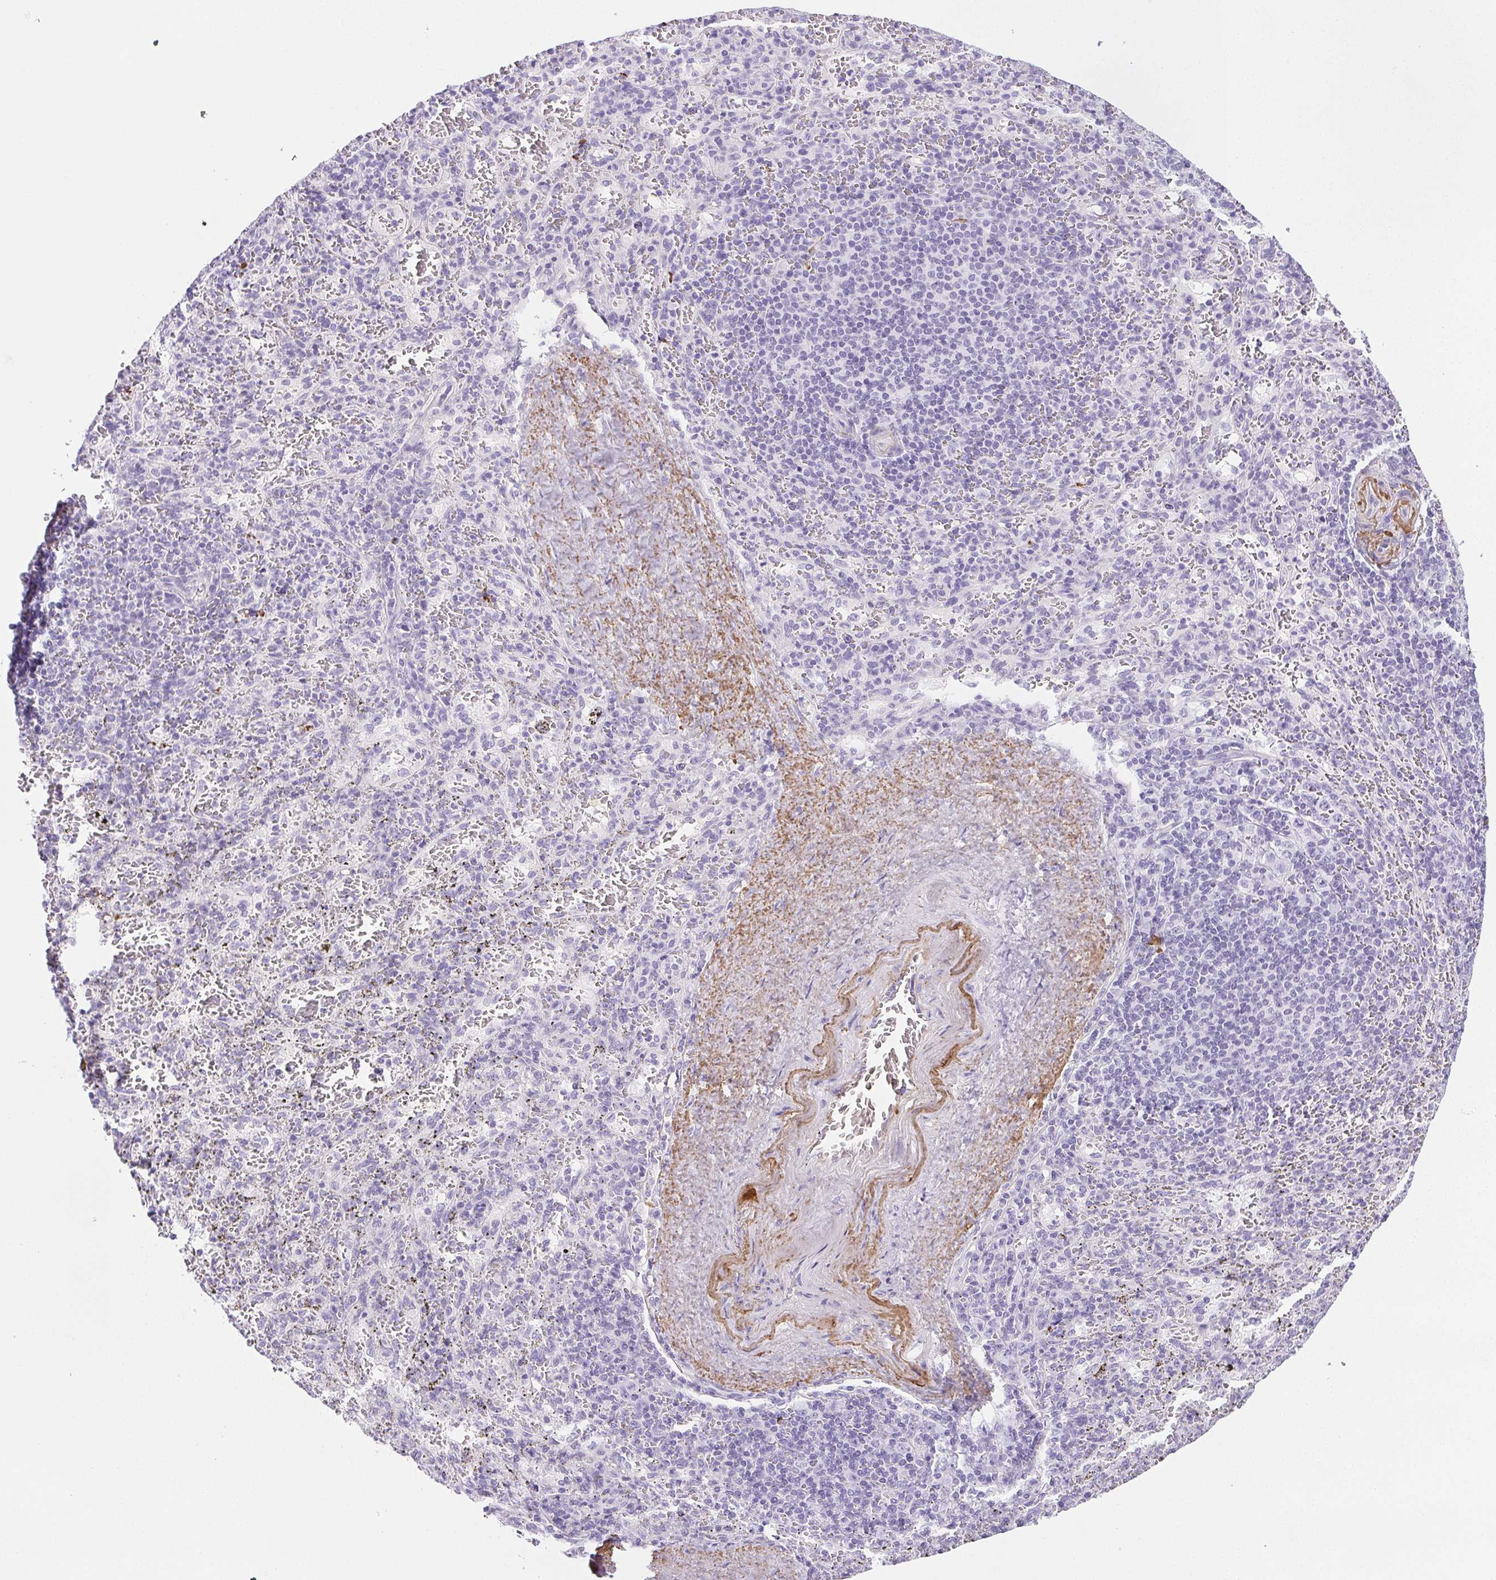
{"staining": {"intensity": "weak", "quantity": "<25%", "location": "cytoplasmic/membranous"}, "tissue": "spleen", "cell_type": "Cells in red pulp", "image_type": "normal", "snomed": [{"axis": "morphology", "description": "Normal tissue, NOS"}, {"axis": "topography", "description": "Spleen"}], "caption": "The immunohistochemistry (IHC) photomicrograph has no significant expression in cells in red pulp of spleen.", "gene": "VTN", "patient": {"sex": "male", "age": 57}}